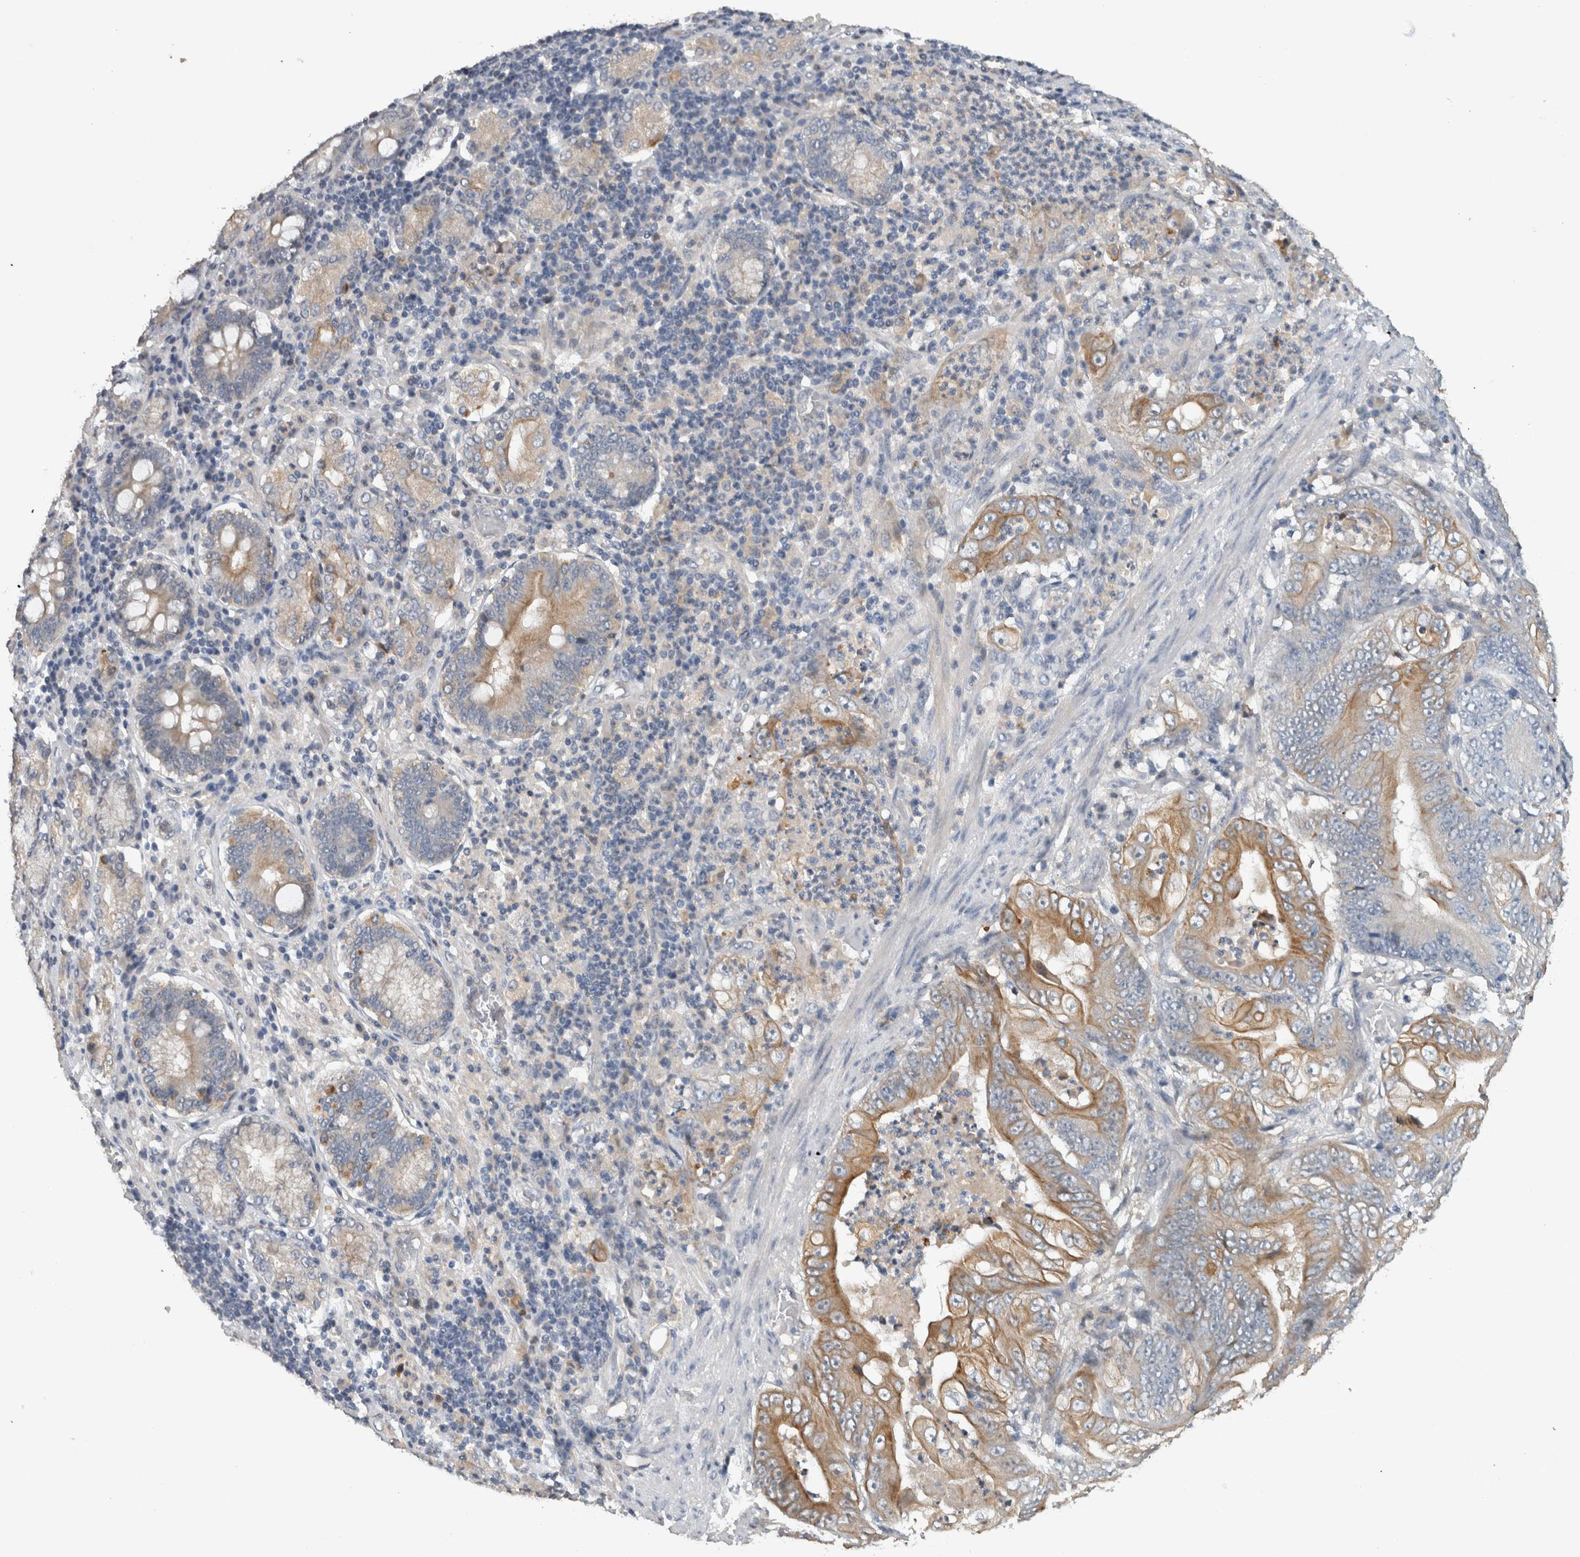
{"staining": {"intensity": "moderate", "quantity": ">75%", "location": "cytoplasmic/membranous"}, "tissue": "stomach cancer", "cell_type": "Tumor cells", "image_type": "cancer", "snomed": [{"axis": "morphology", "description": "Adenocarcinoma, NOS"}, {"axis": "topography", "description": "Stomach"}], "caption": "Tumor cells reveal moderate cytoplasmic/membranous expression in approximately >75% of cells in stomach cancer (adenocarcinoma). The staining is performed using DAB brown chromogen to label protein expression. The nuclei are counter-stained blue using hematoxylin.", "gene": "HEXD", "patient": {"sex": "female", "age": 73}}